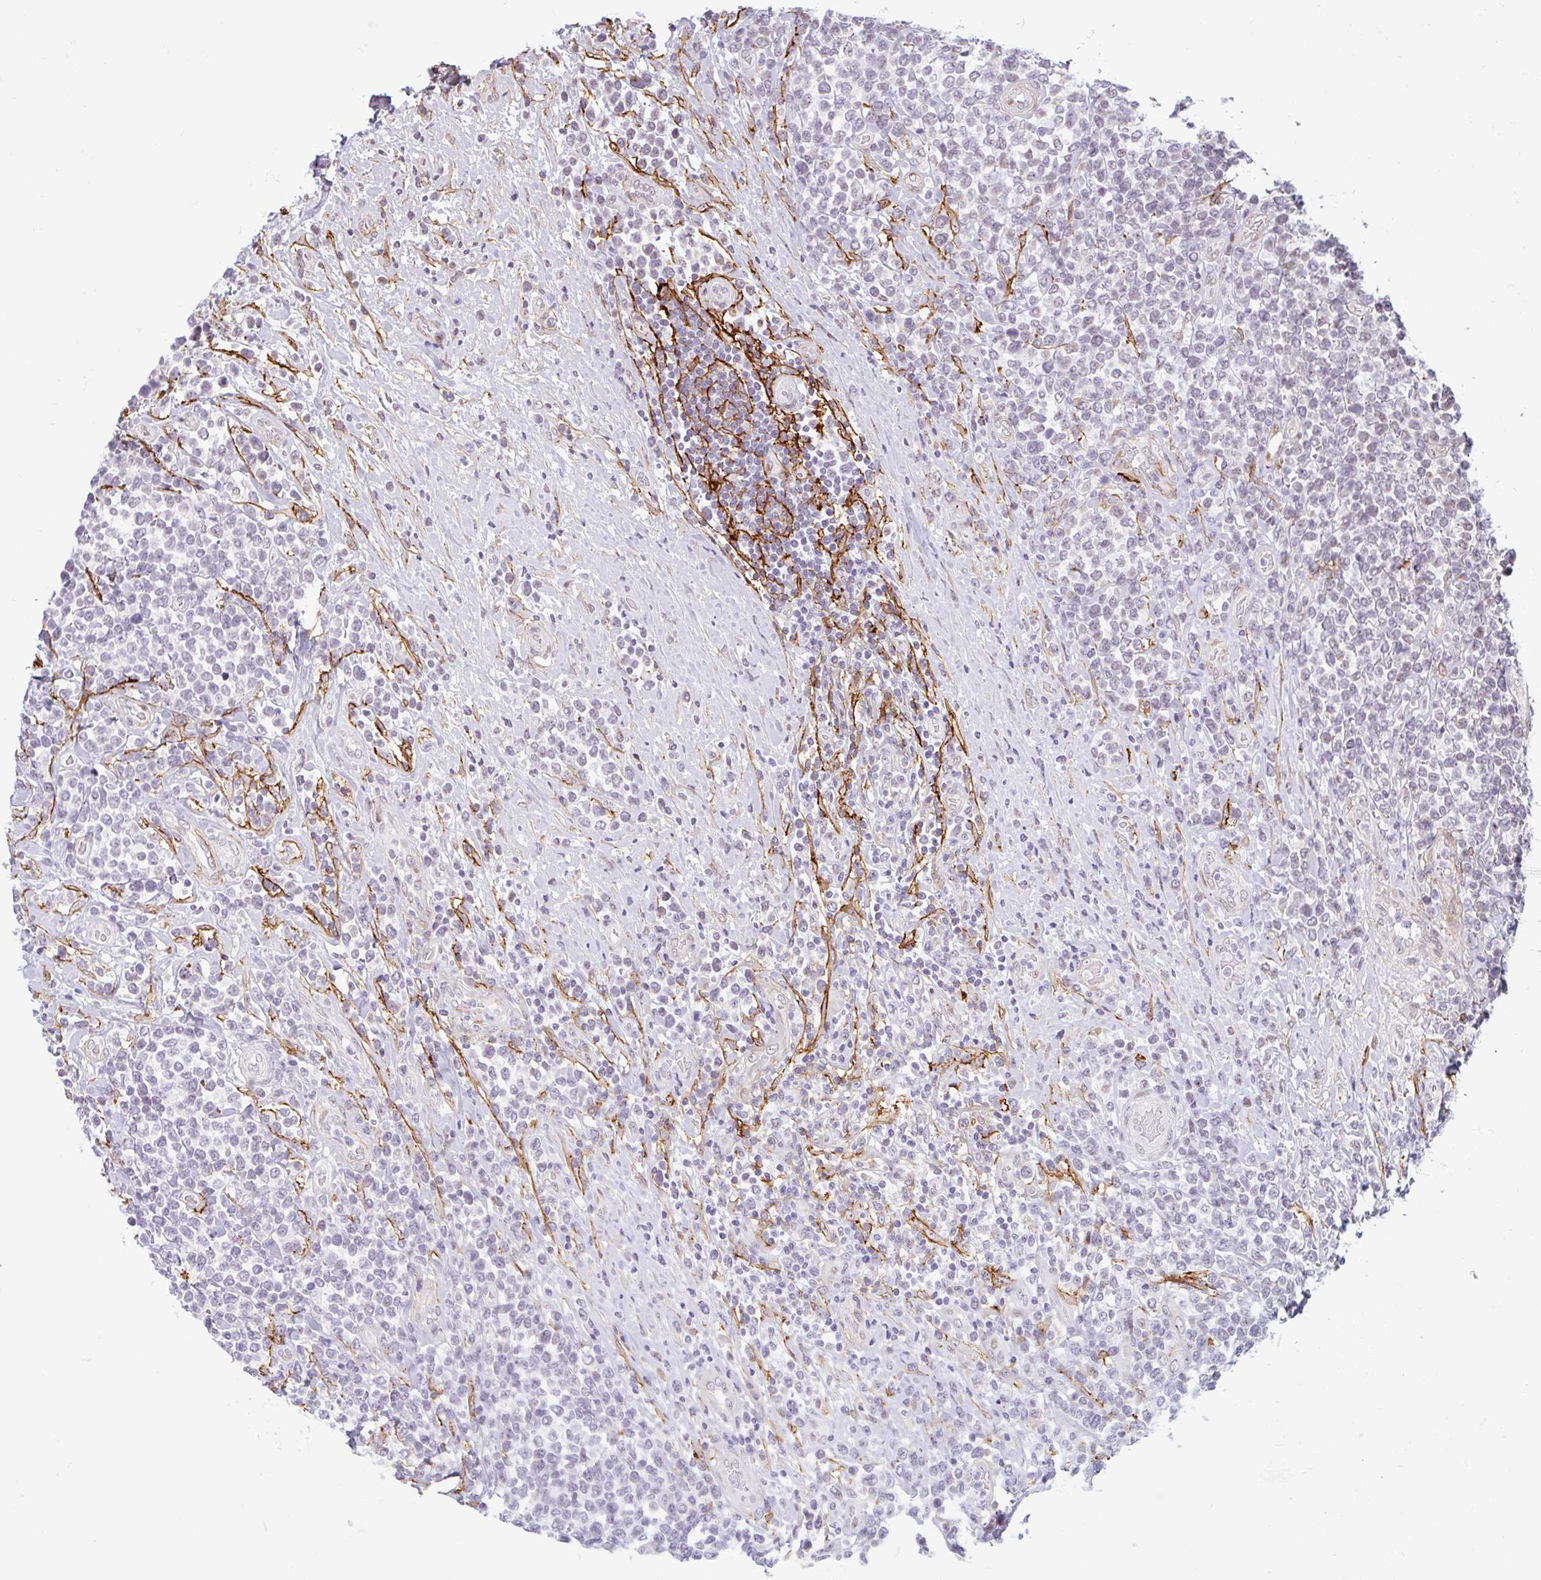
{"staining": {"intensity": "negative", "quantity": "none", "location": "none"}, "tissue": "lymphoma", "cell_type": "Tumor cells", "image_type": "cancer", "snomed": [{"axis": "morphology", "description": "Malignant lymphoma, non-Hodgkin's type, High grade"}, {"axis": "topography", "description": "Soft tissue"}], "caption": "Micrograph shows no protein positivity in tumor cells of high-grade malignant lymphoma, non-Hodgkin's type tissue. (DAB (3,3'-diaminobenzidine) immunohistochemistry (IHC) with hematoxylin counter stain).", "gene": "TMEM119", "patient": {"sex": "female", "age": 56}}